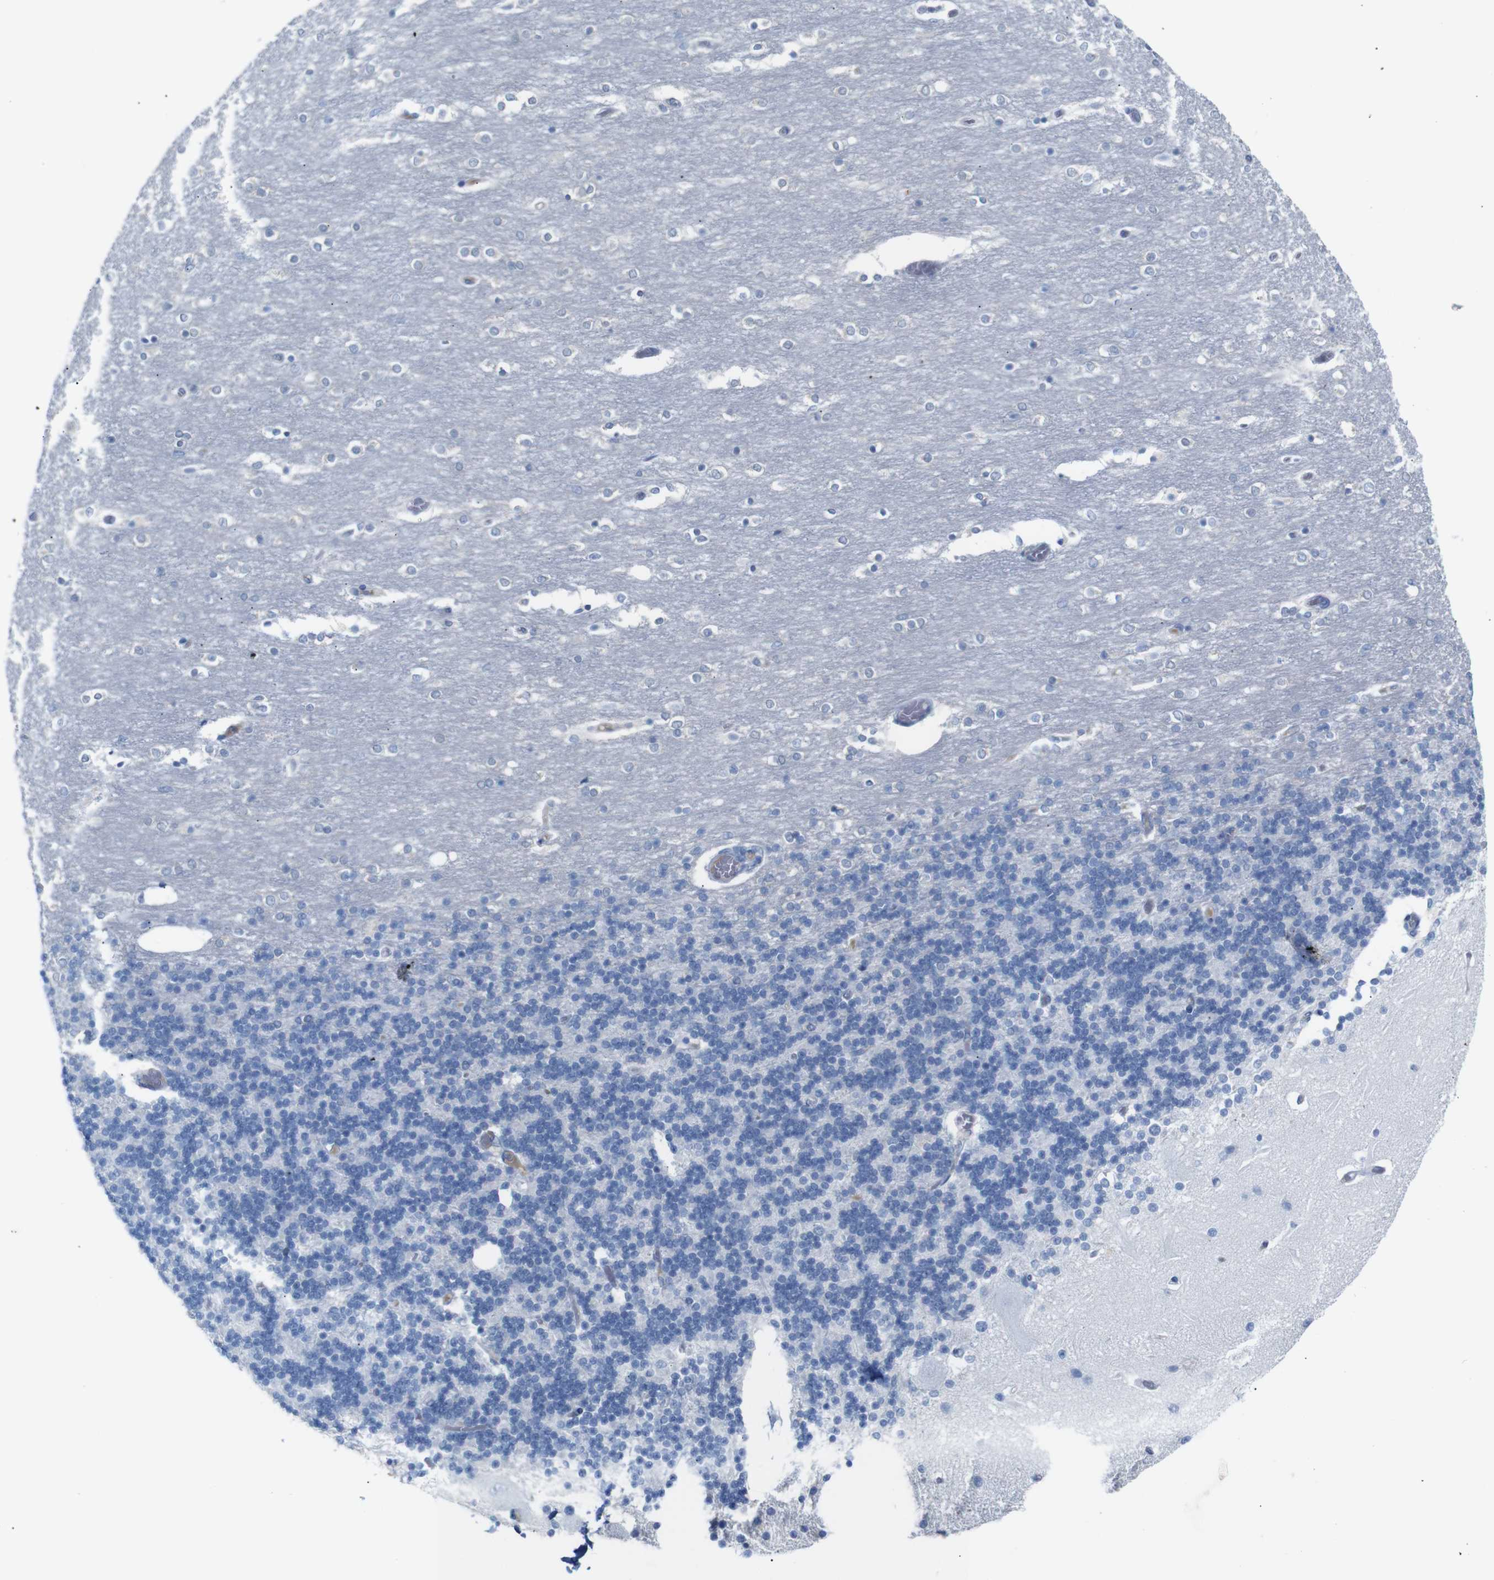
{"staining": {"intensity": "negative", "quantity": "none", "location": "none"}, "tissue": "cerebellum", "cell_type": "Cells in granular layer", "image_type": "normal", "snomed": [{"axis": "morphology", "description": "Normal tissue, NOS"}, {"axis": "topography", "description": "Cerebellum"}], "caption": "Protein analysis of unremarkable cerebellum exhibits no significant staining in cells in granular layer.", "gene": "ERVMER34", "patient": {"sex": "female", "age": 54}}